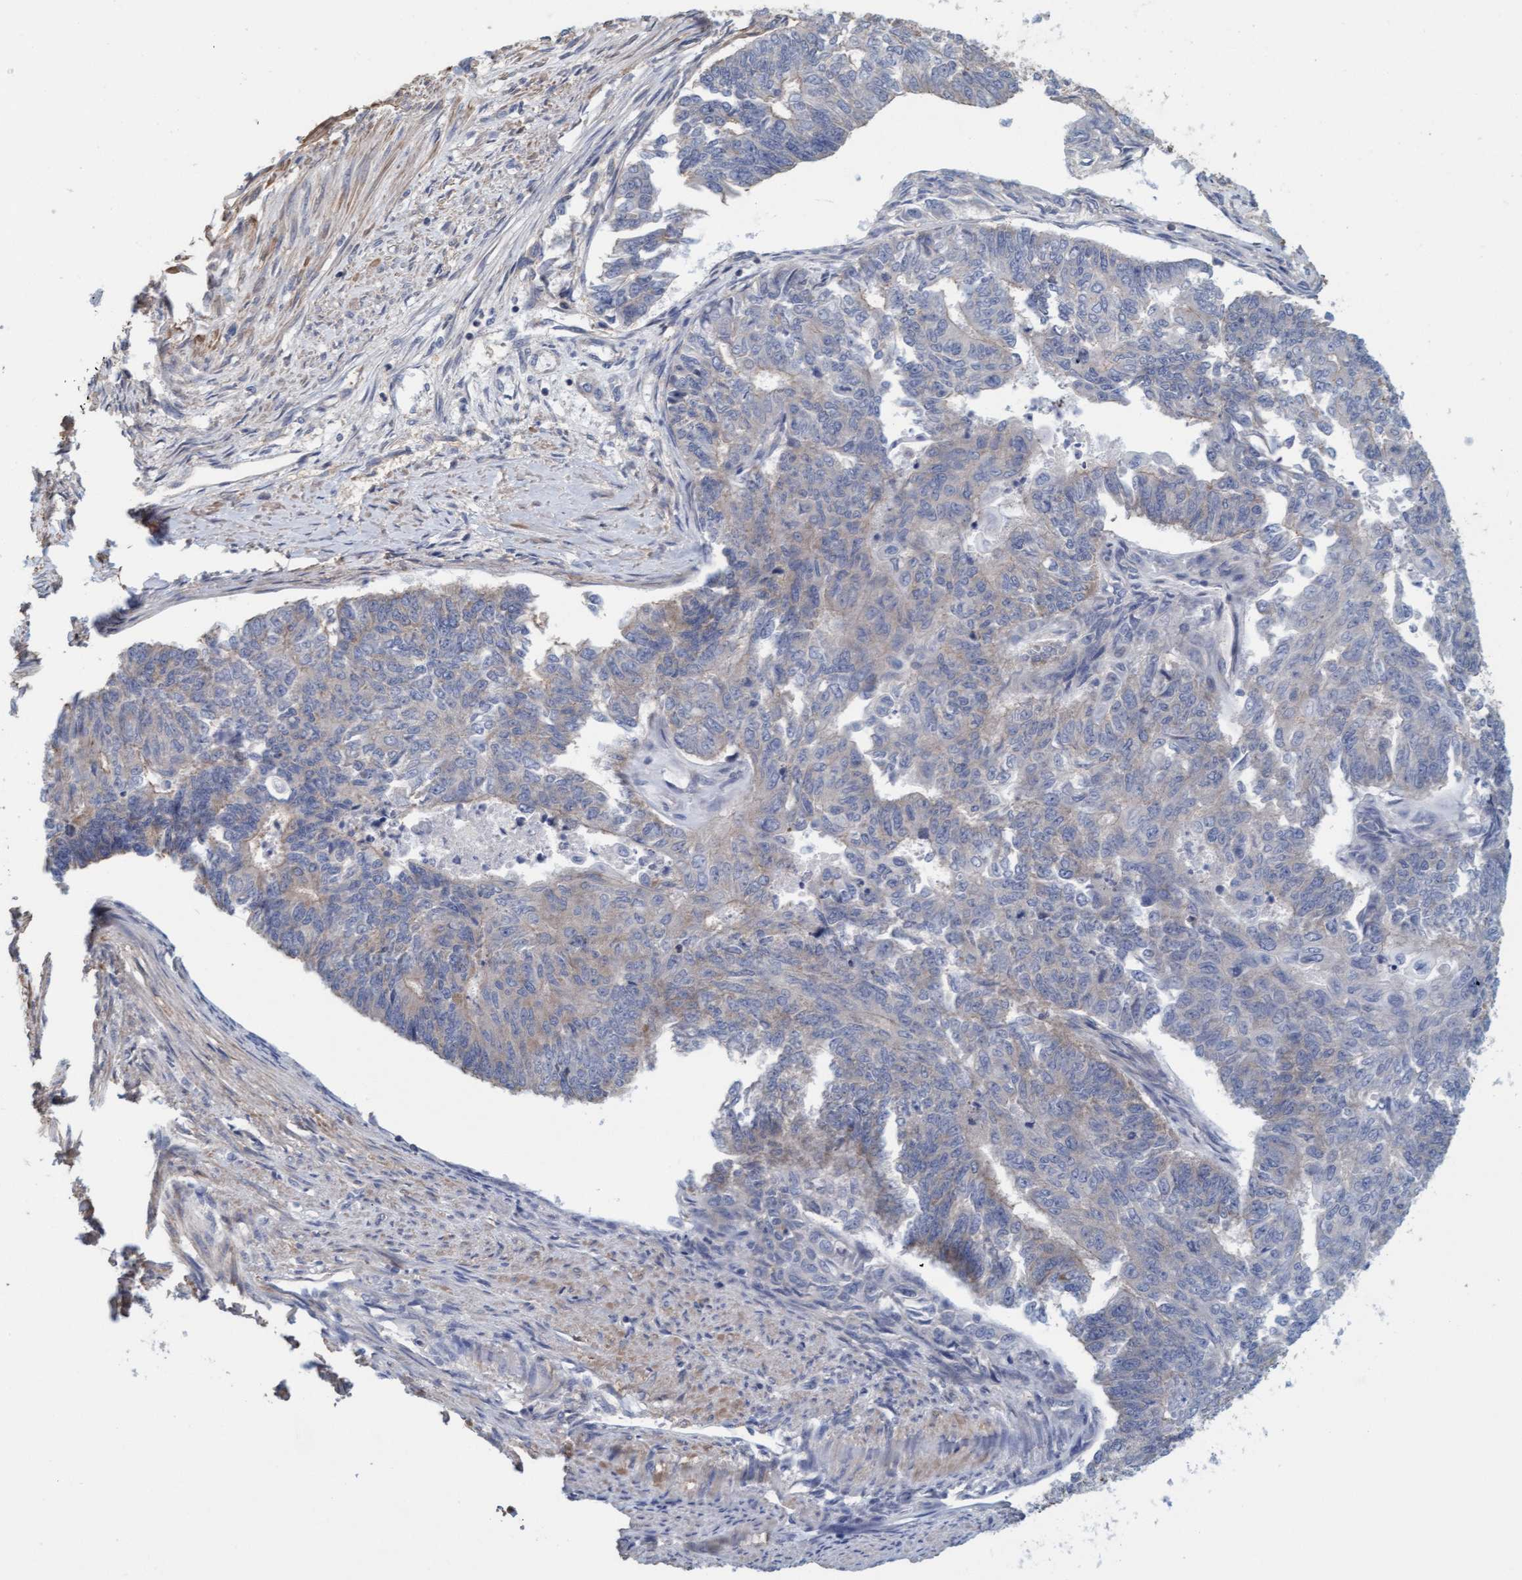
{"staining": {"intensity": "weak", "quantity": "<25%", "location": "cytoplasmic/membranous"}, "tissue": "endometrial cancer", "cell_type": "Tumor cells", "image_type": "cancer", "snomed": [{"axis": "morphology", "description": "Adenocarcinoma, NOS"}, {"axis": "topography", "description": "Endometrium"}], "caption": "A histopathology image of human adenocarcinoma (endometrial) is negative for staining in tumor cells. (Stains: DAB immunohistochemistry with hematoxylin counter stain, Microscopy: brightfield microscopy at high magnification).", "gene": "FXR2", "patient": {"sex": "female", "age": 32}}